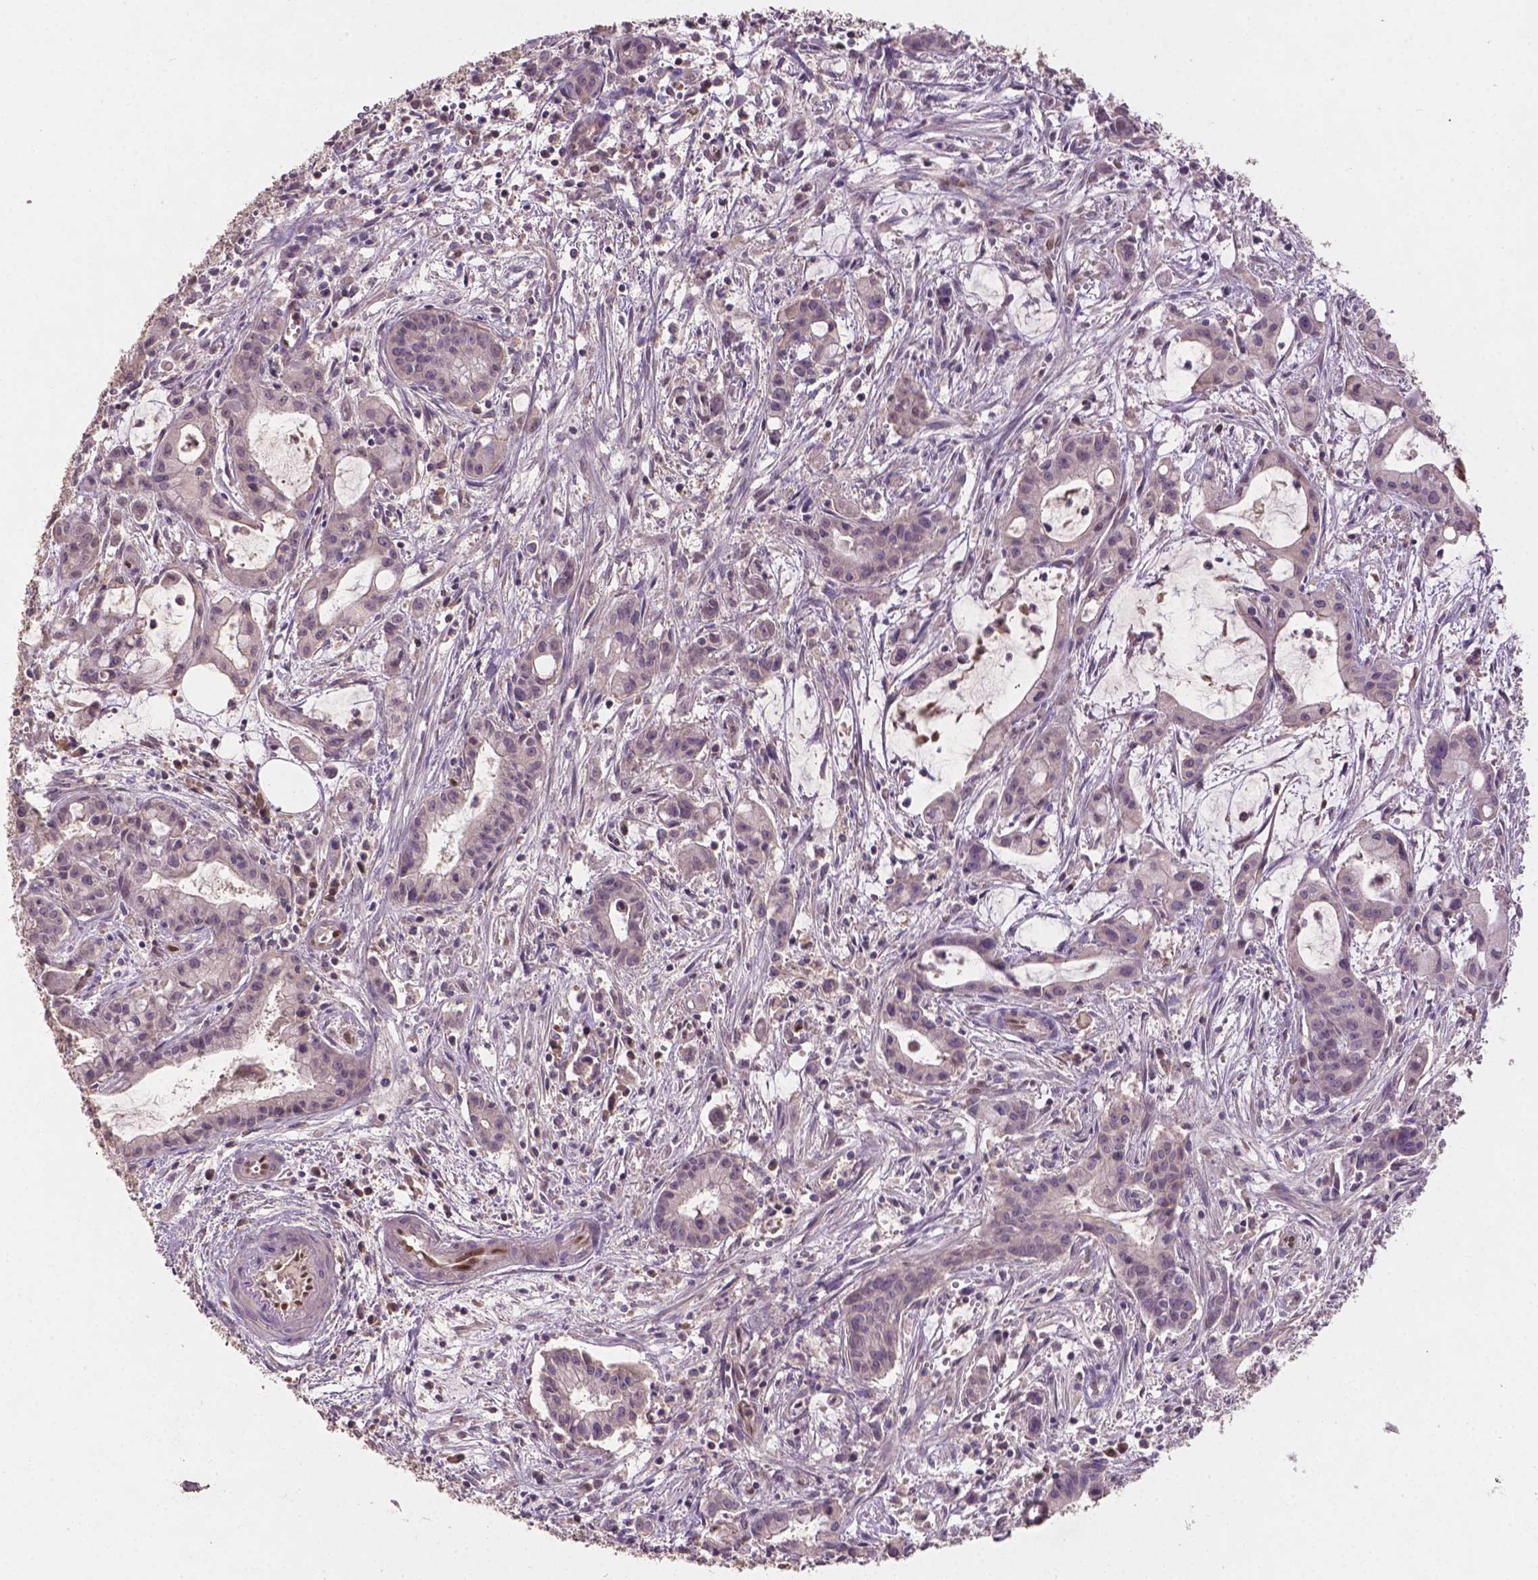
{"staining": {"intensity": "negative", "quantity": "none", "location": "none"}, "tissue": "pancreatic cancer", "cell_type": "Tumor cells", "image_type": "cancer", "snomed": [{"axis": "morphology", "description": "Adenocarcinoma, NOS"}, {"axis": "topography", "description": "Pancreas"}], "caption": "IHC micrograph of human pancreatic cancer stained for a protein (brown), which shows no positivity in tumor cells.", "gene": "SOX17", "patient": {"sex": "male", "age": 48}}